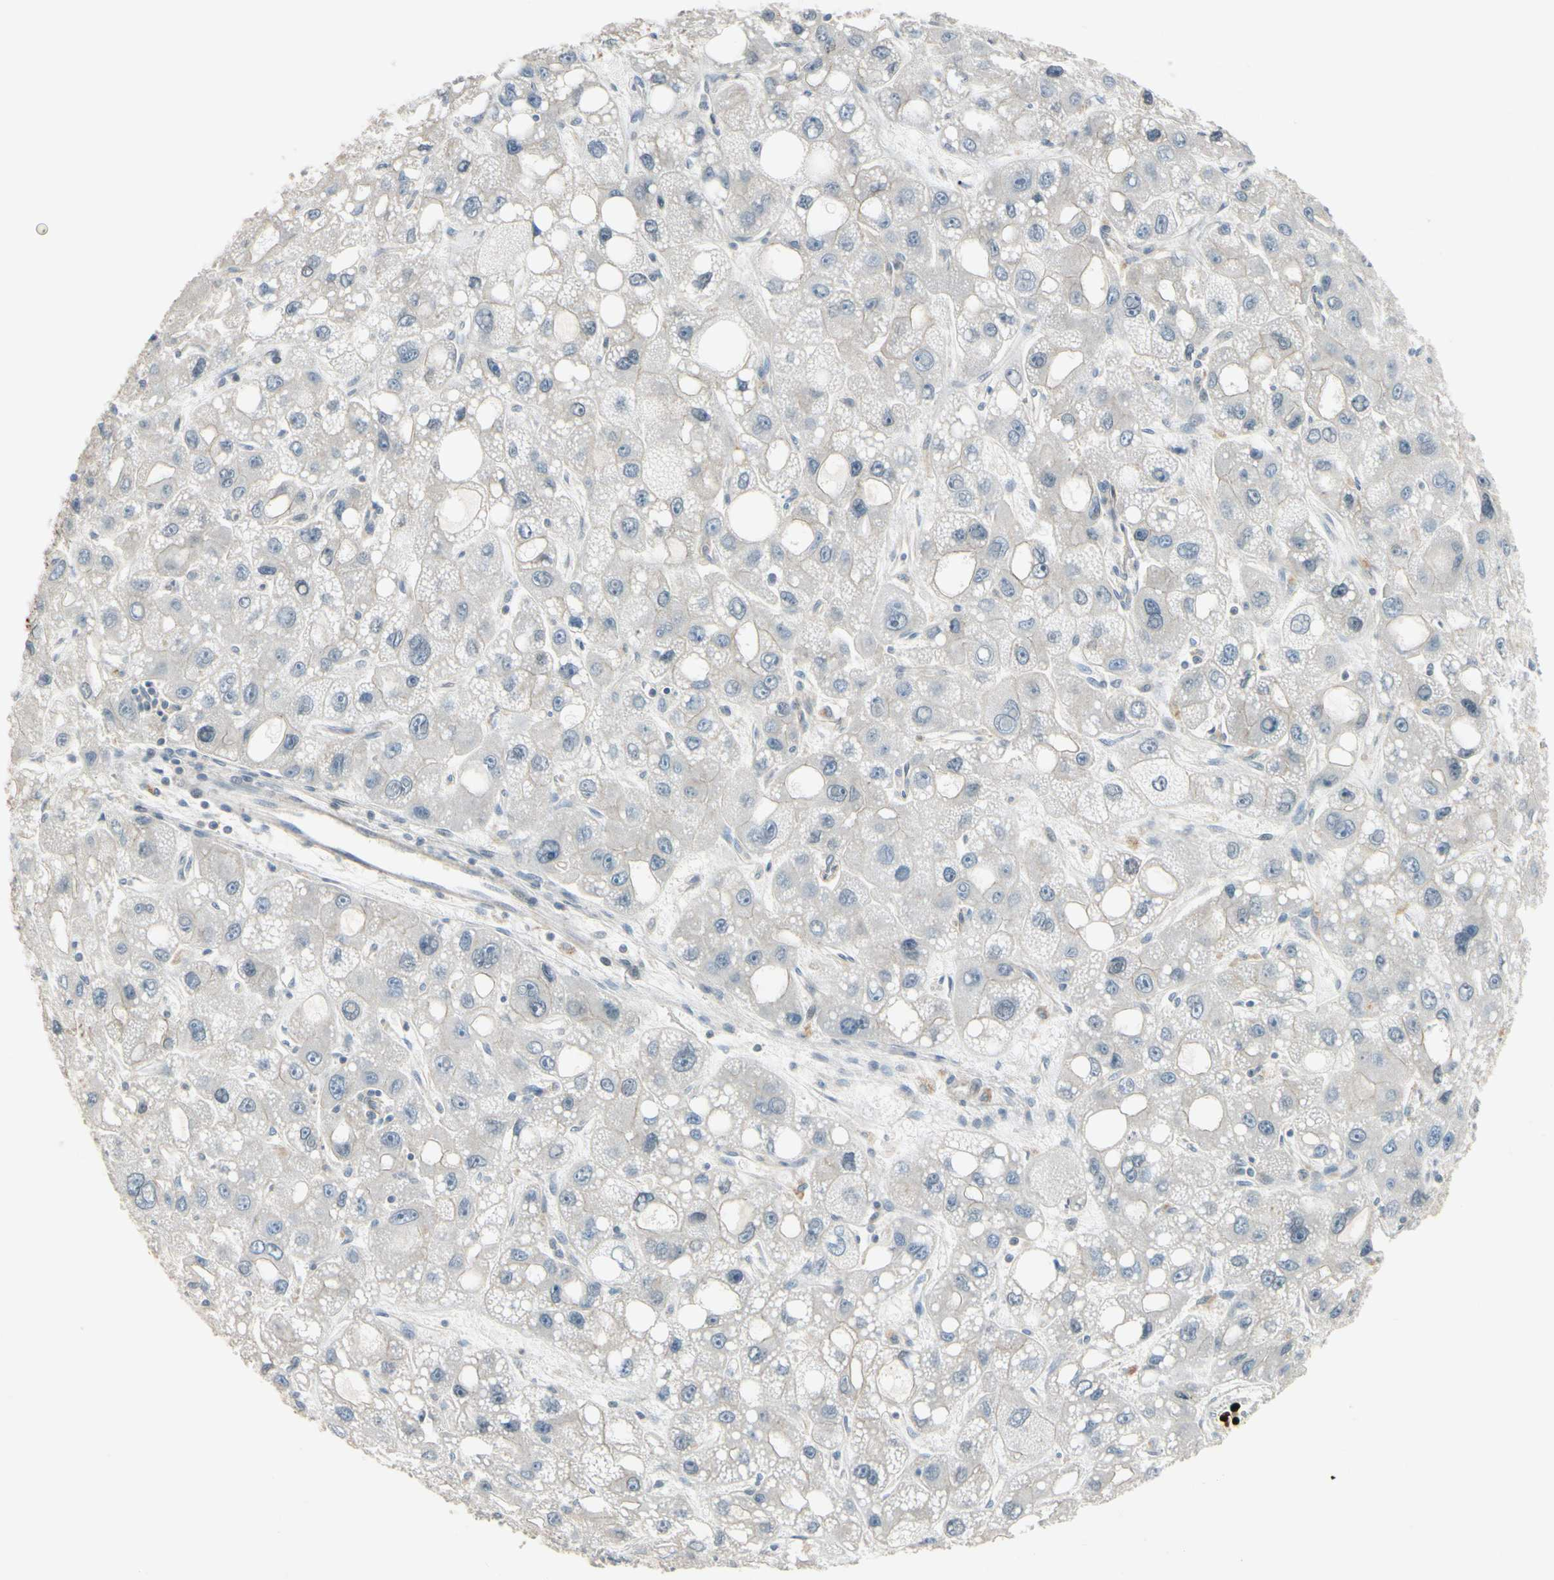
{"staining": {"intensity": "negative", "quantity": "none", "location": "none"}, "tissue": "liver cancer", "cell_type": "Tumor cells", "image_type": "cancer", "snomed": [{"axis": "morphology", "description": "Carcinoma, Hepatocellular, NOS"}, {"axis": "topography", "description": "Liver"}], "caption": "High magnification brightfield microscopy of liver cancer stained with DAB (3,3'-diaminobenzidine) (brown) and counterstained with hematoxylin (blue): tumor cells show no significant positivity.", "gene": "PPP3CB", "patient": {"sex": "male", "age": 55}}